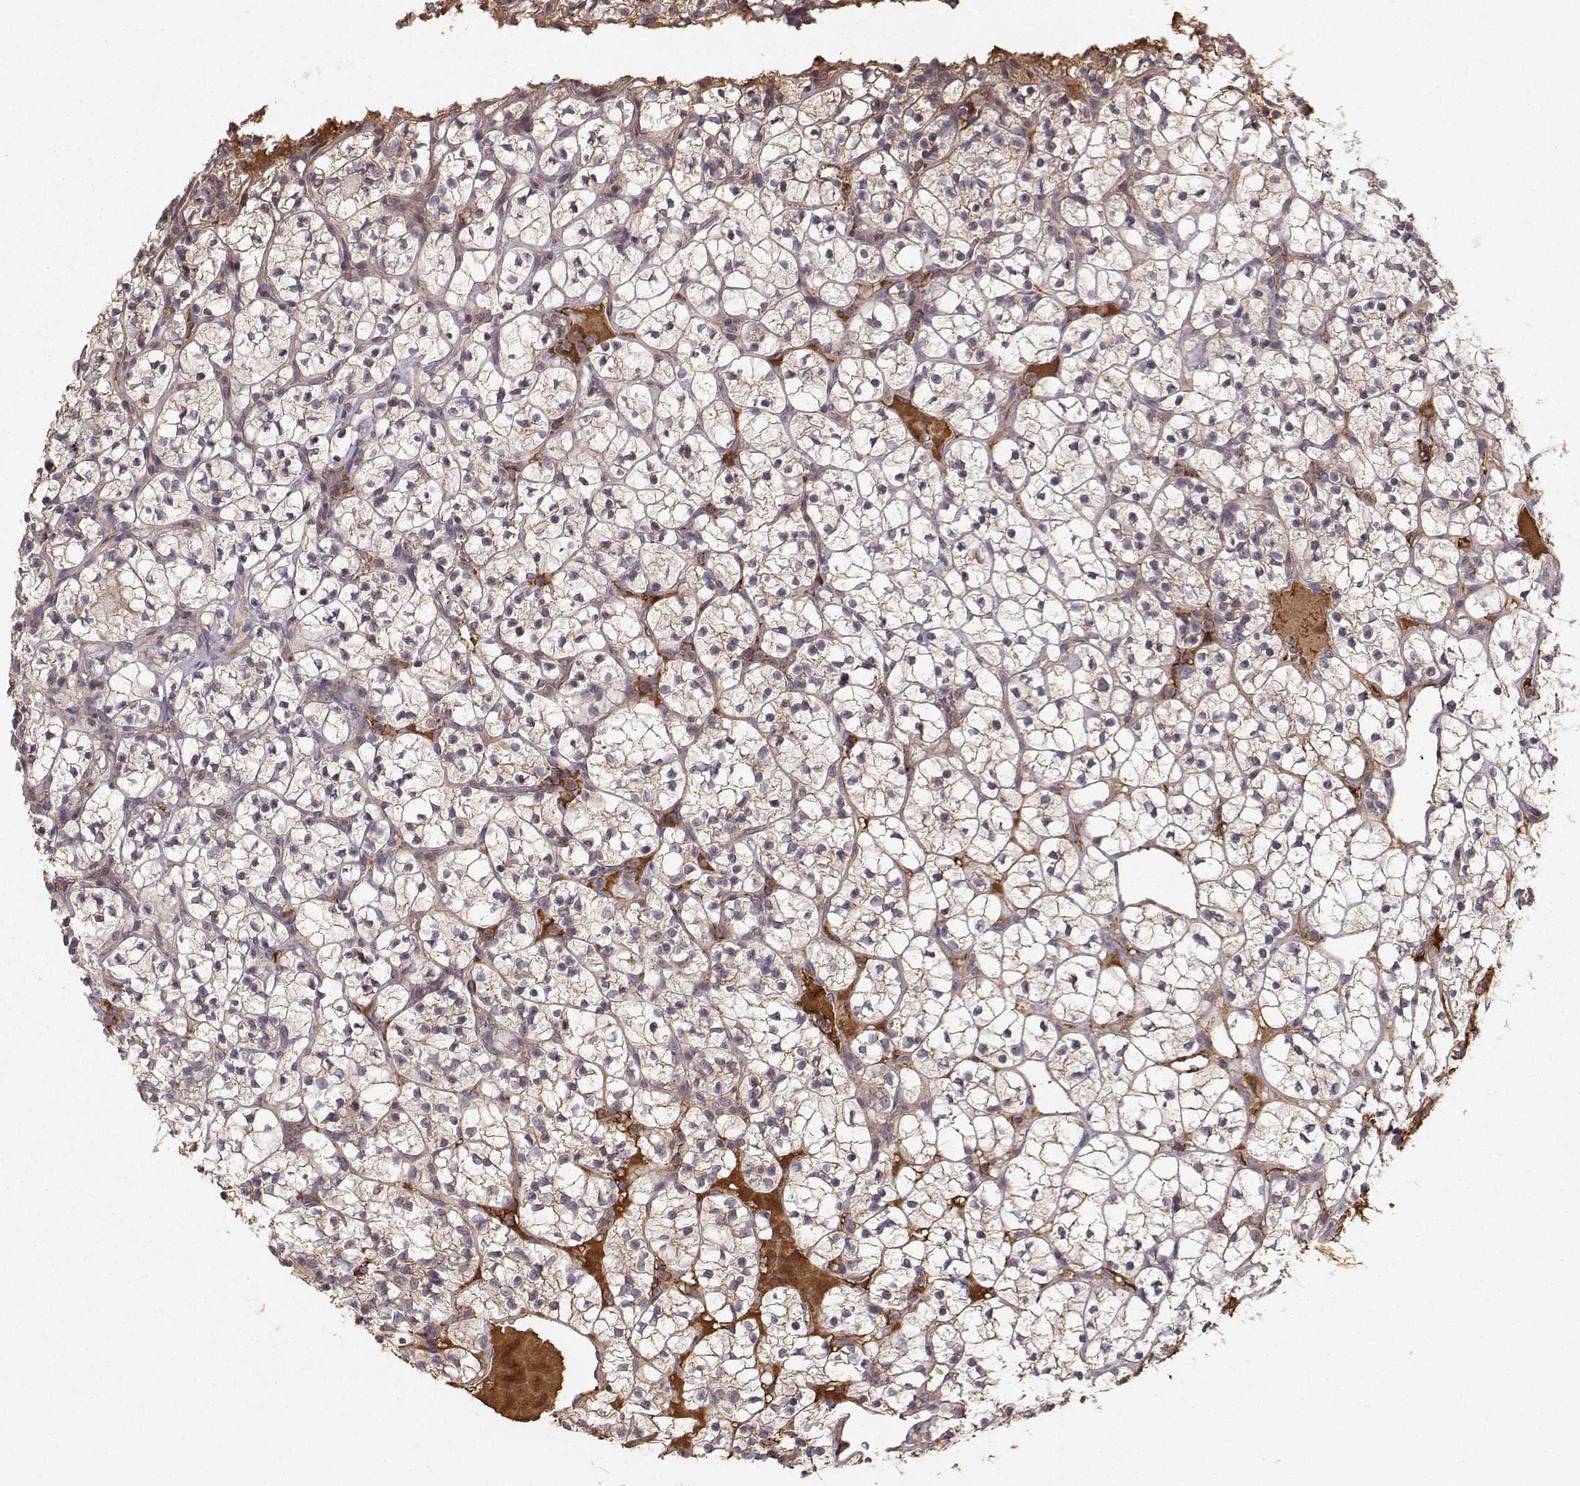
{"staining": {"intensity": "negative", "quantity": "none", "location": "none"}, "tissue": "renal cancer", "cell_type": "Tumor cells", "image_type": "cancer", "snomed": [{"axis": "morphology", "description": "Adenocarcinoma, NOS"}, {"axis": "topography", "description": "Kidney"}], "caption": "There is no significant expression in tumor cells of renal cancer. (DAB IHC visualized using brightfield microscopy, high magnification).", "gene": "WNT6", "patient": {"sex": "female", "age": 89}}